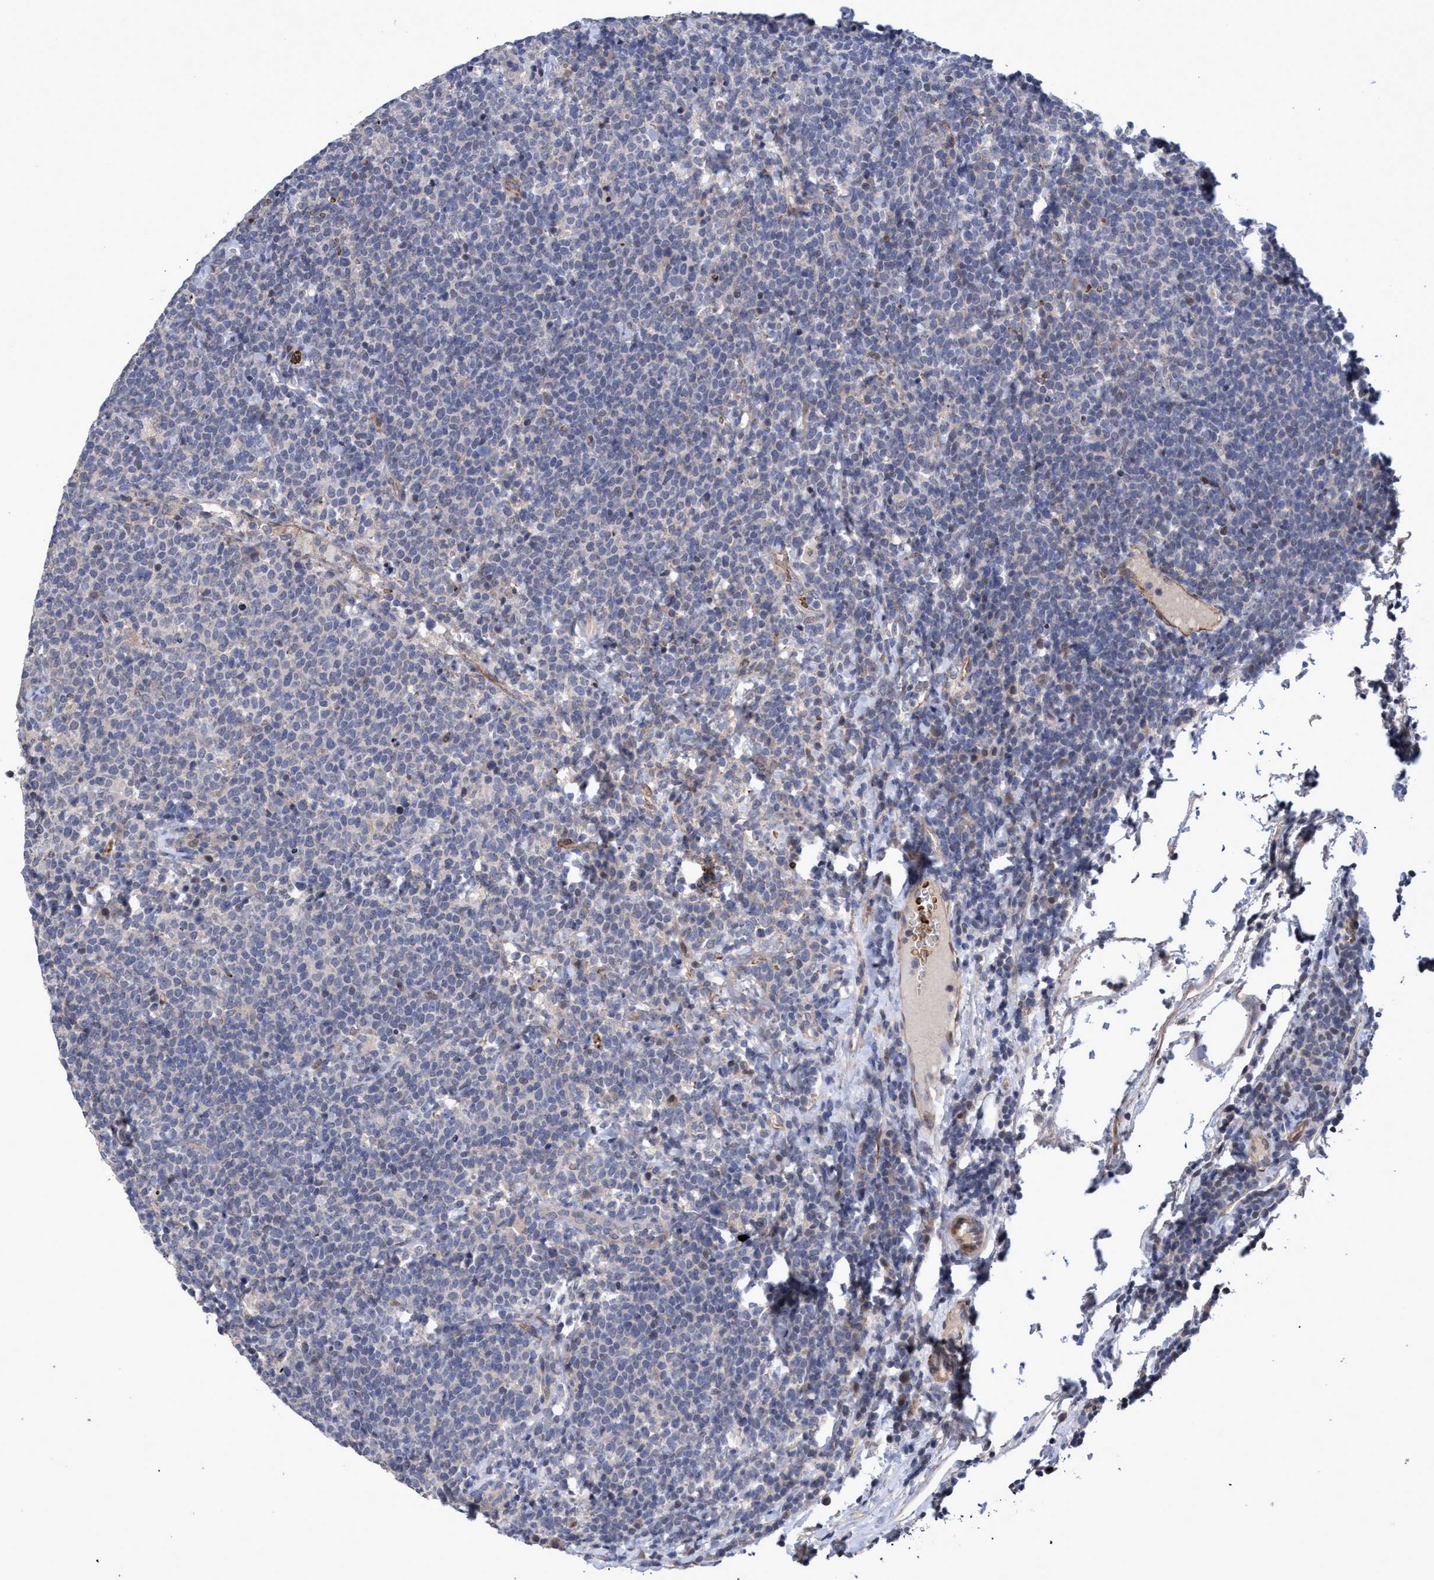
{"staining": {"intensity": "negative", "quantity": "none", "location": "none"}, "tissue": "lymphoma", "cell_type": "Tumor cells", "image_type": "cancer", "snomed": [{"axis": "morphology", "description": "Malignant lymphoma, non-Hodgkin's type, High grade"}, {"axis": "topography", "description": "Lymph node"}], "caption": "An immunohistochemistry image of lymphoma is shown. There is no staining in tumor cells of lymphoma.", "gene": "ZNF750", "patient": {"sex": "male", "age": 61}}